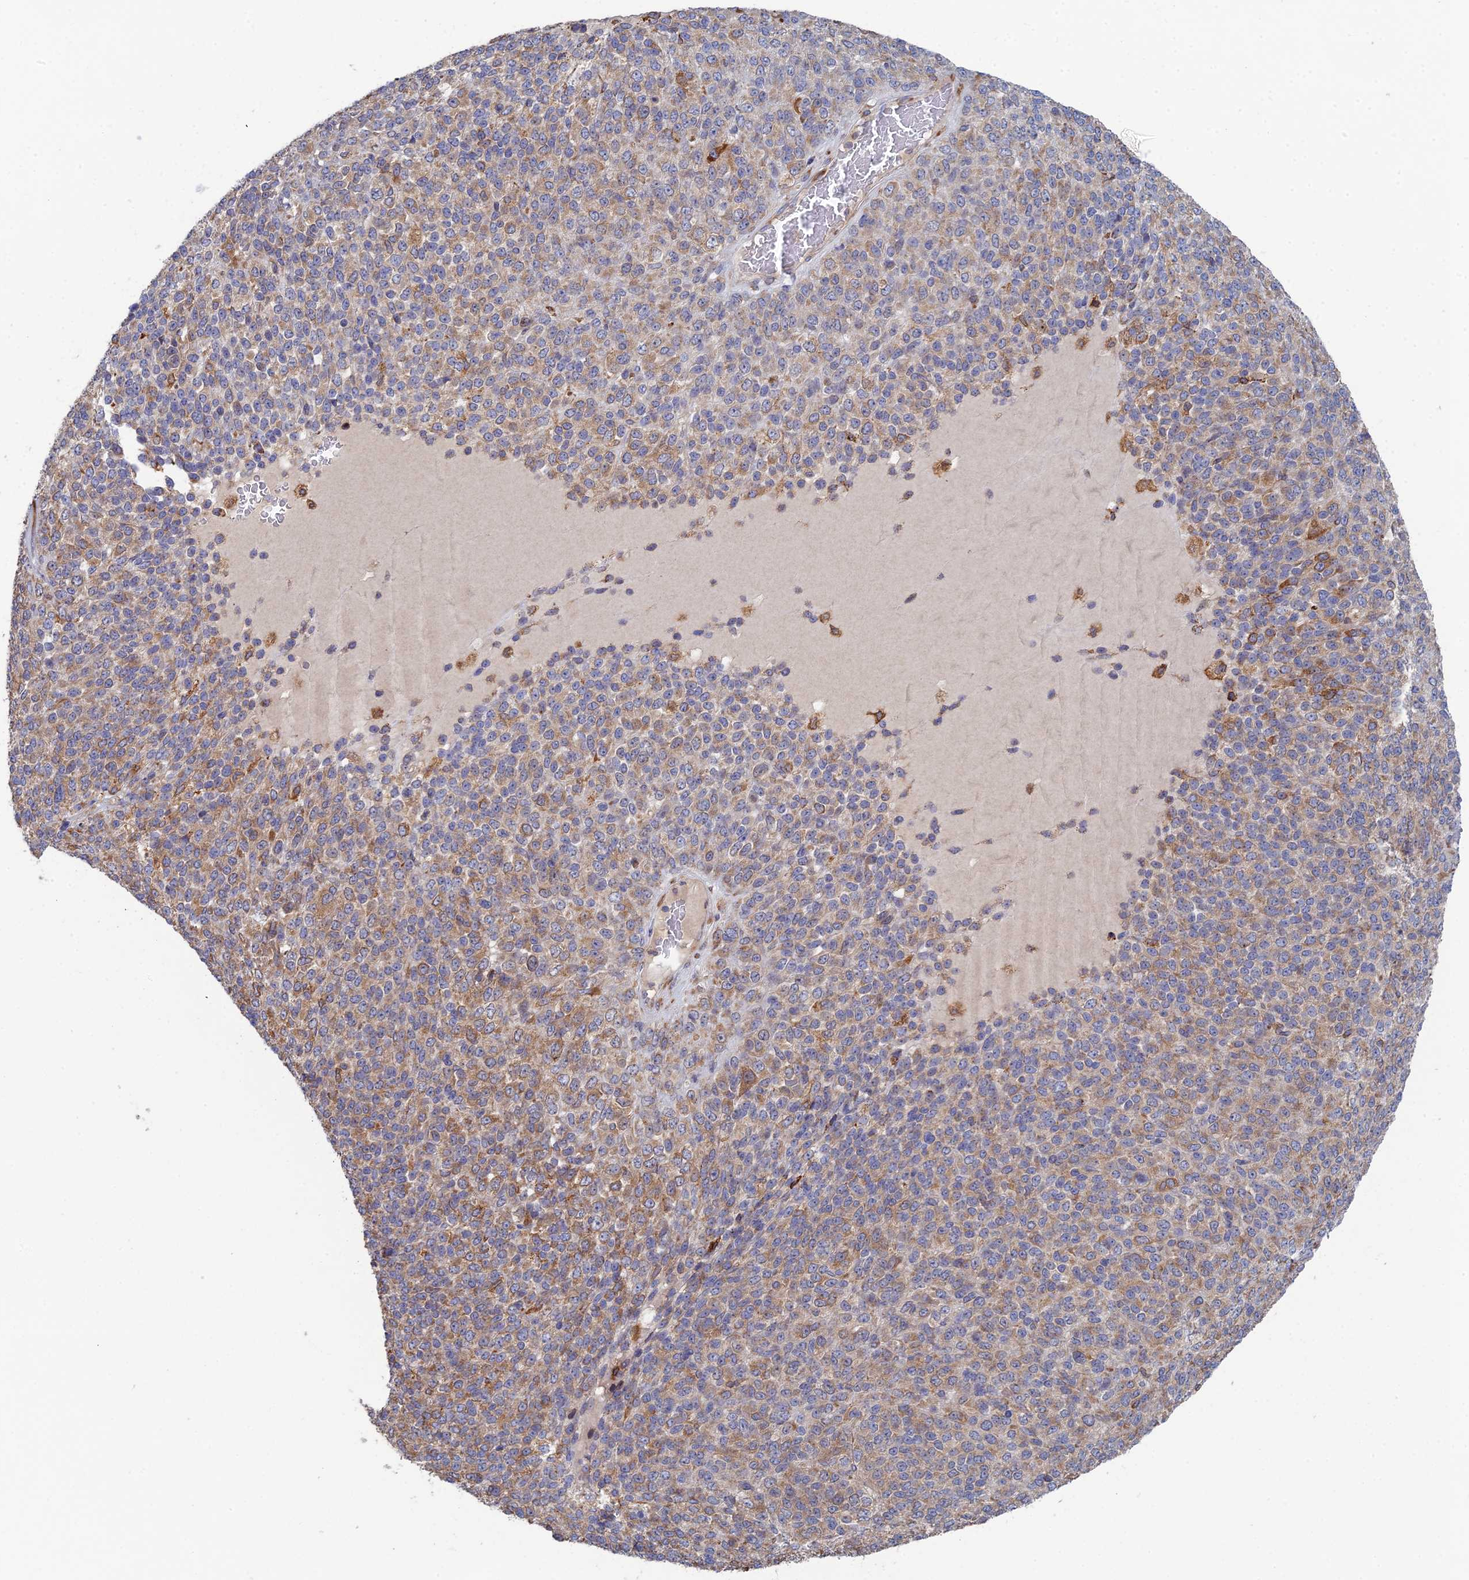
{"staining": {"intensity": "moderate", "quantity": "25%-75%", "location": "cytoplasmic/membranous"}, "tissue": "melanoma", "cell_type": "Tumor cells", "image_type": "cancer", "snomed": [{"axis": "morphology", "description": "Malignant melanoma, Metastatic site"}, {"axis": "topography", "description": "Brain"}], "caption": "Immunohistochemistry histopathology image of neoplastic tissue: malignant melanoma (metastatic site) stained using IHC exhibits medium levels of moderate protein expression localized specifically in the cytoplasmic/membranous of tumor cells, appearing as a cytoplasmic/membranous brown color.", "gene": "TRAPPC6A", "patient": {"sex": "female", "age": 56}}